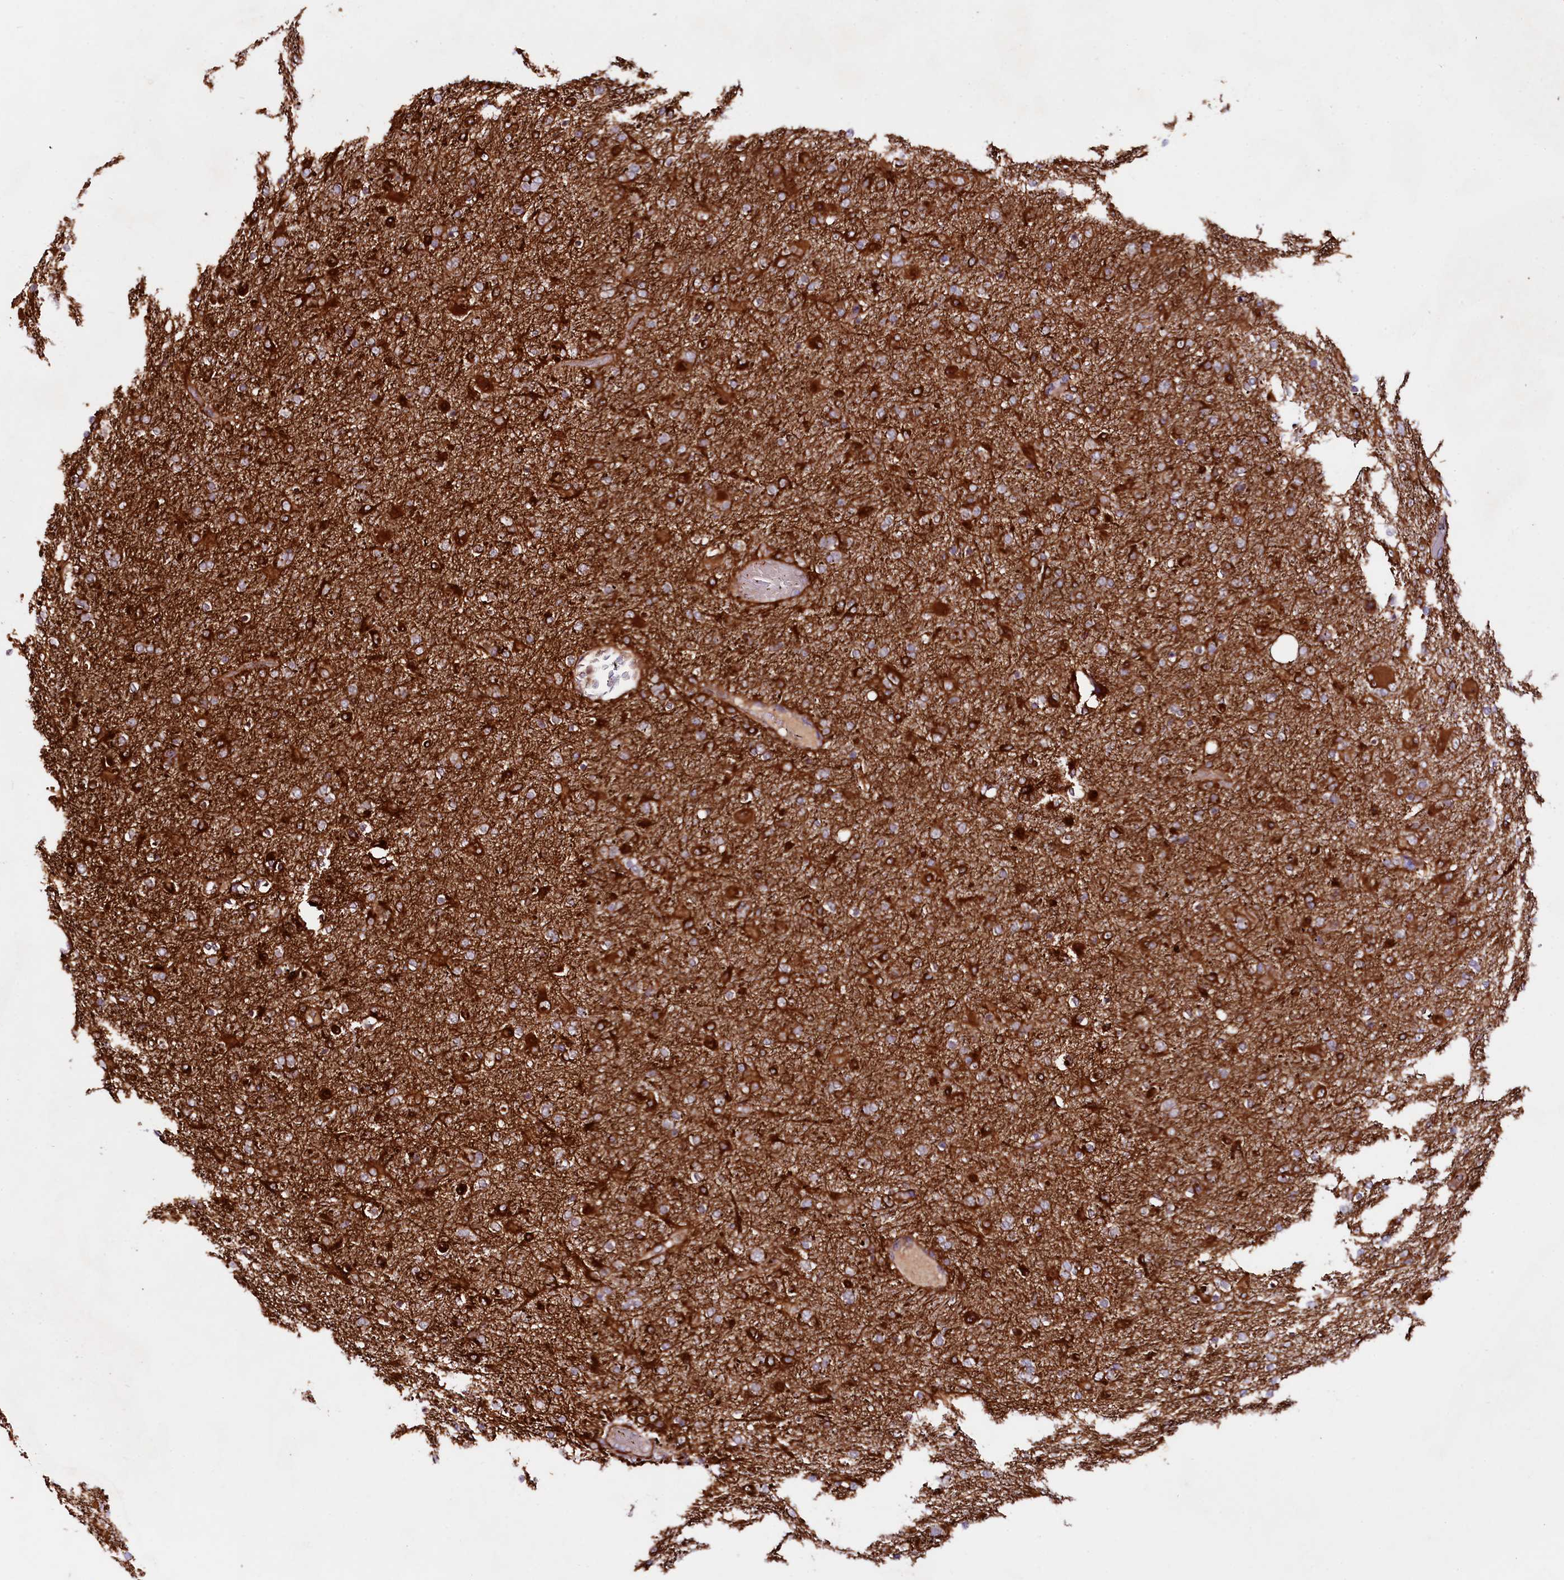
{"staining": {"intensity": "strong", "quantity": "25%-75%", "location": "cytoplasmic/membranous"}, "tissue": "glioma", "cell_type": "Tumor cells", "image_type": "cancer", "snomed": [{"axis": "morphology", "description": "Glioma, malignant, Low grade"}, {"axis": "topography", "description": "Brain"}], "caption": "A high amount of strong cytoplasmic/membranous positivity is present in about 25%-75% of tumor cells in low-grade glioma (malignant) tissue.", "gene": "CIAO3", "patient": {"sex": "male", "age": 65}}